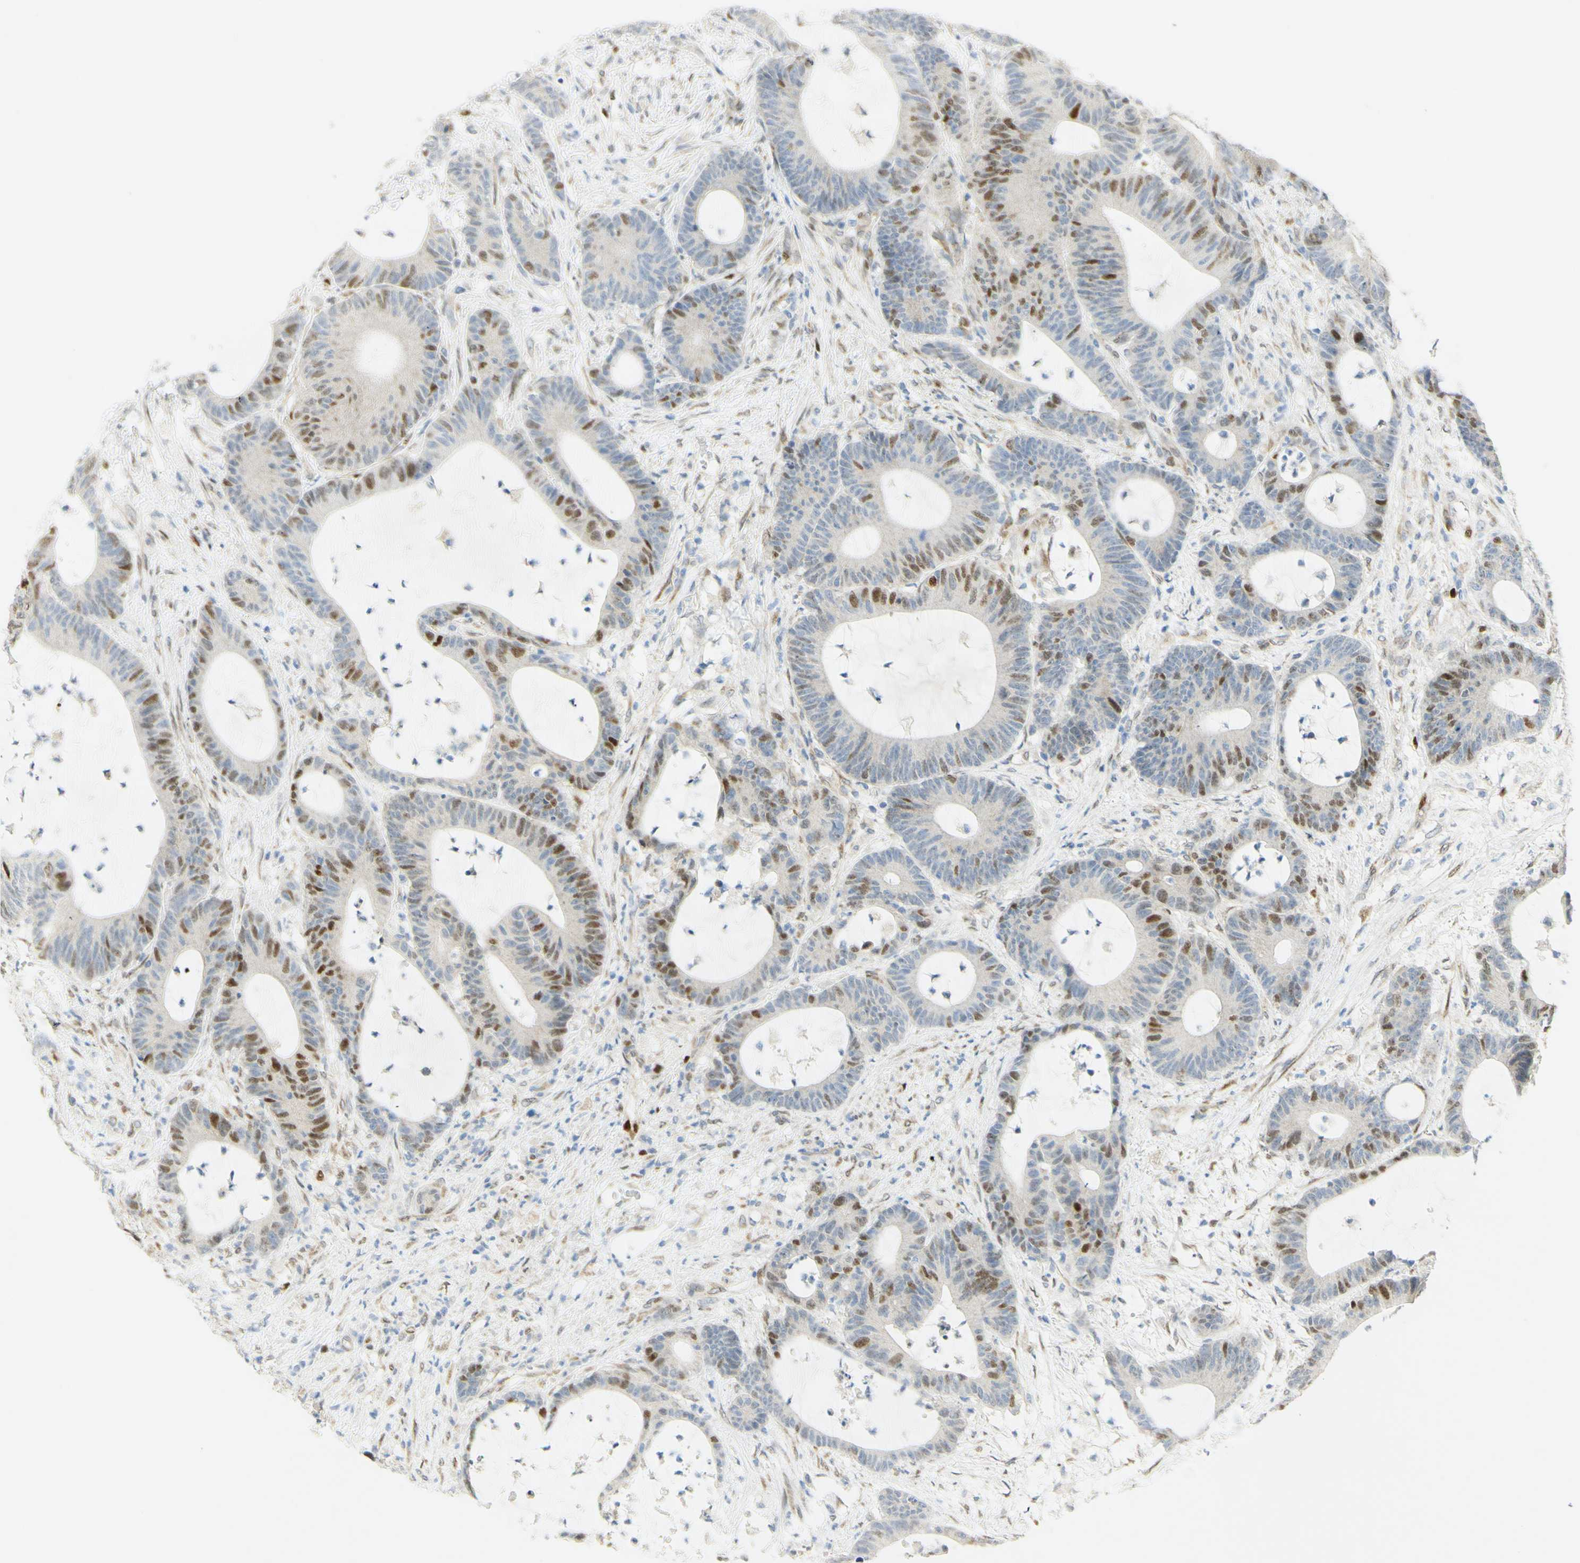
{"staining": {"intensity": "strong", "quantity": "25%-75%", "location": "nuclear"}, "tissue": "colorectal cancer", "cell_type": "Tumor cells", "image_type": "cancer", "snomed": [{"axis": "morphology", "description": "Adenocarcinoma, NOS"}, {"axis": "topography", "description": "Colon"}], "caption": "High-power microscopy captured an immunohistochemistry (IHC) histopathology image of colorectal cancer, revealing strong nuclear staining in approximately 25%-75% of tumor cells.", "gene": "E2F1", "patient": {"sex": "female", "age": 84}}